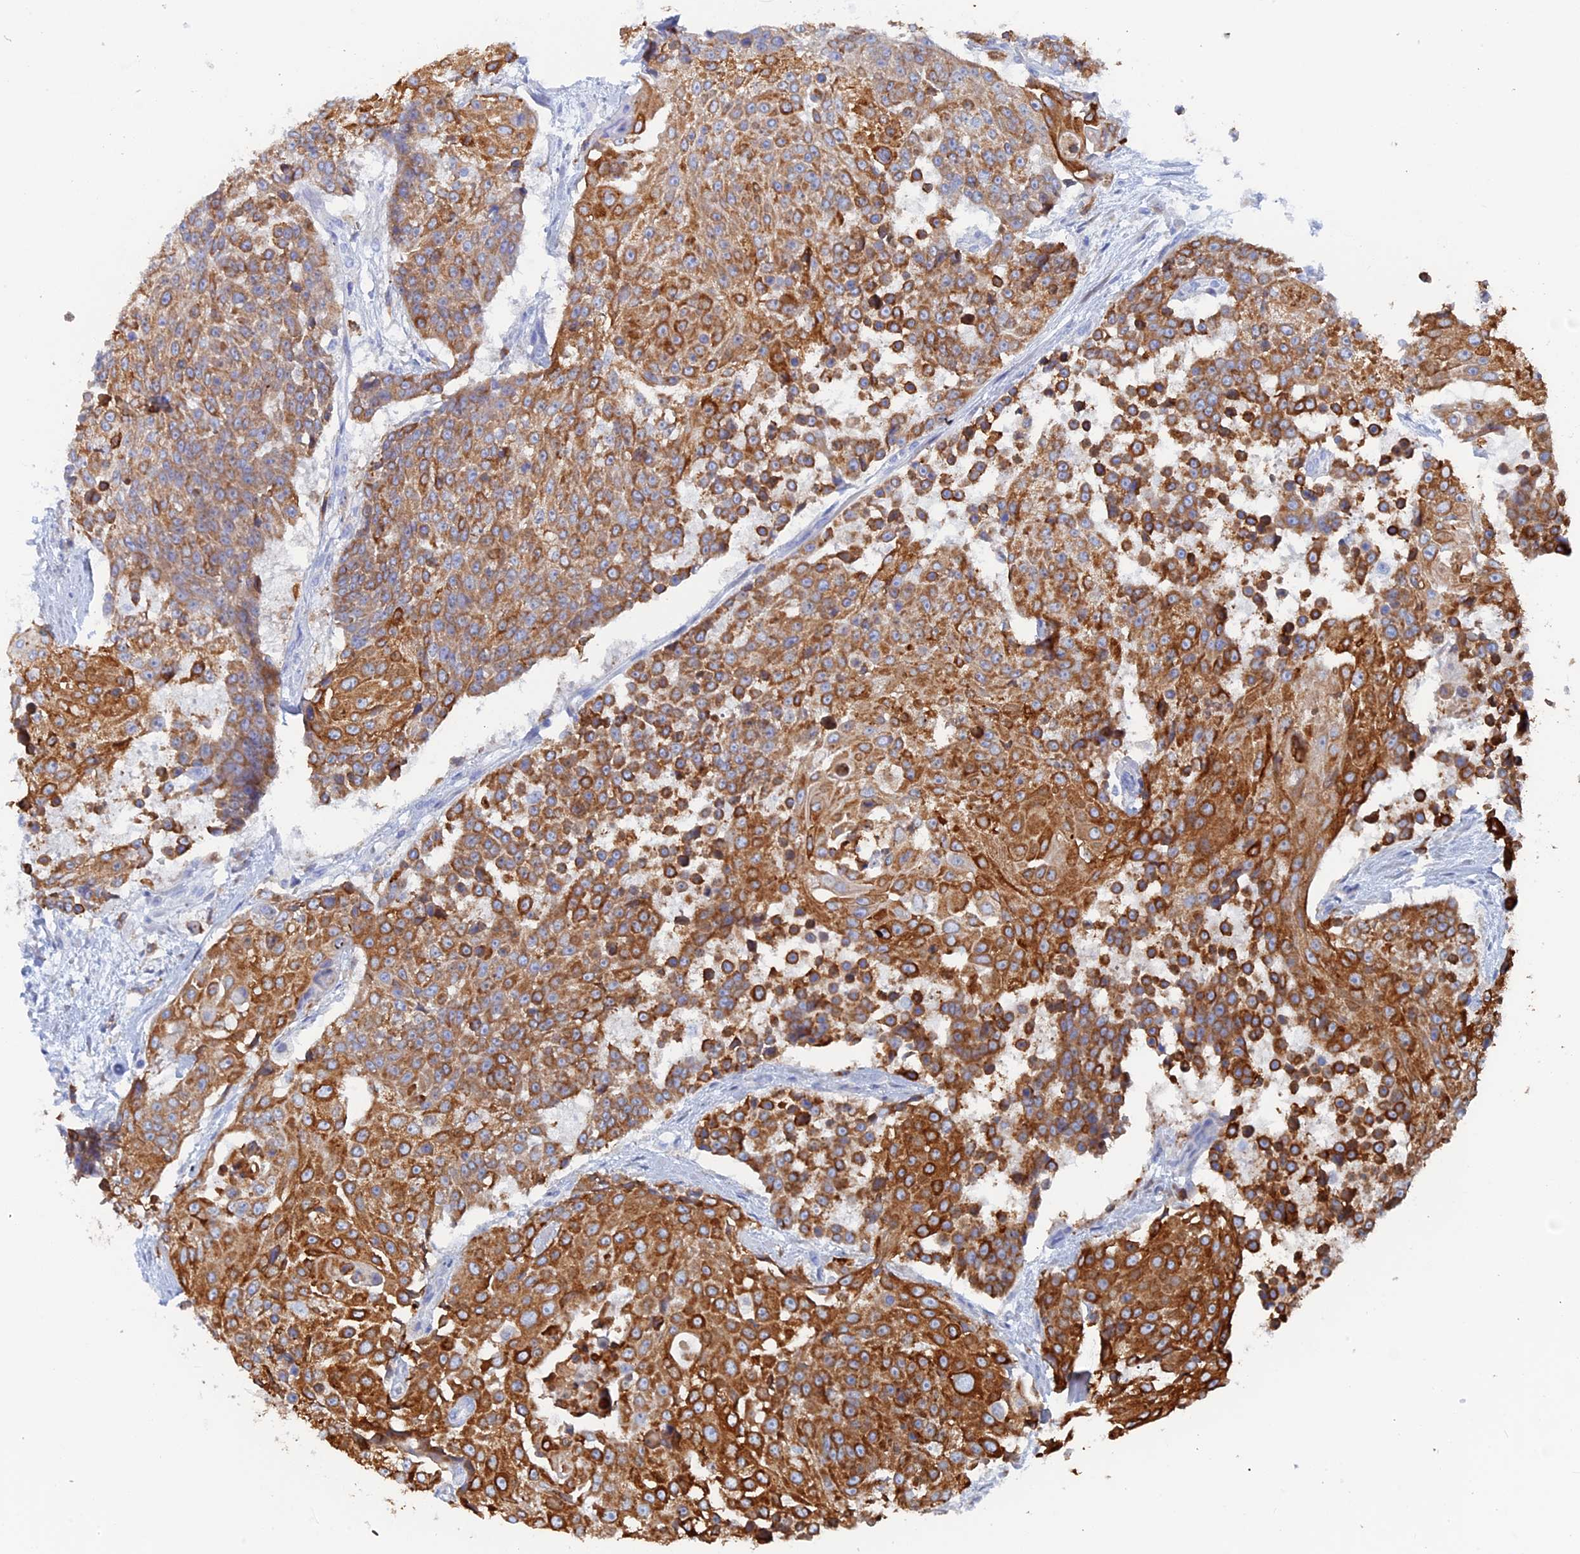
{"staining": {"intensity": "strong", "quantity": ">75%", "location": "cytoplasmic/membranous"}, "tissue": "urothelial cancer", "cell_type": "Tumor cells", "image_type": "cancer", "snomed": [{"axis": "morphology", "description": "Urothelial carcinoma, High grade"}, {"axis": "topography", "description": "Urinary bladder"}], "caption": "Tumor cells exhibit high levels of strong cytoplasmic/membranous staining in approximately >75% of cells in human high-grade urothelial carcinoma.", "gene": "COG7", "patient": {"sex": "female", "age": 63}}